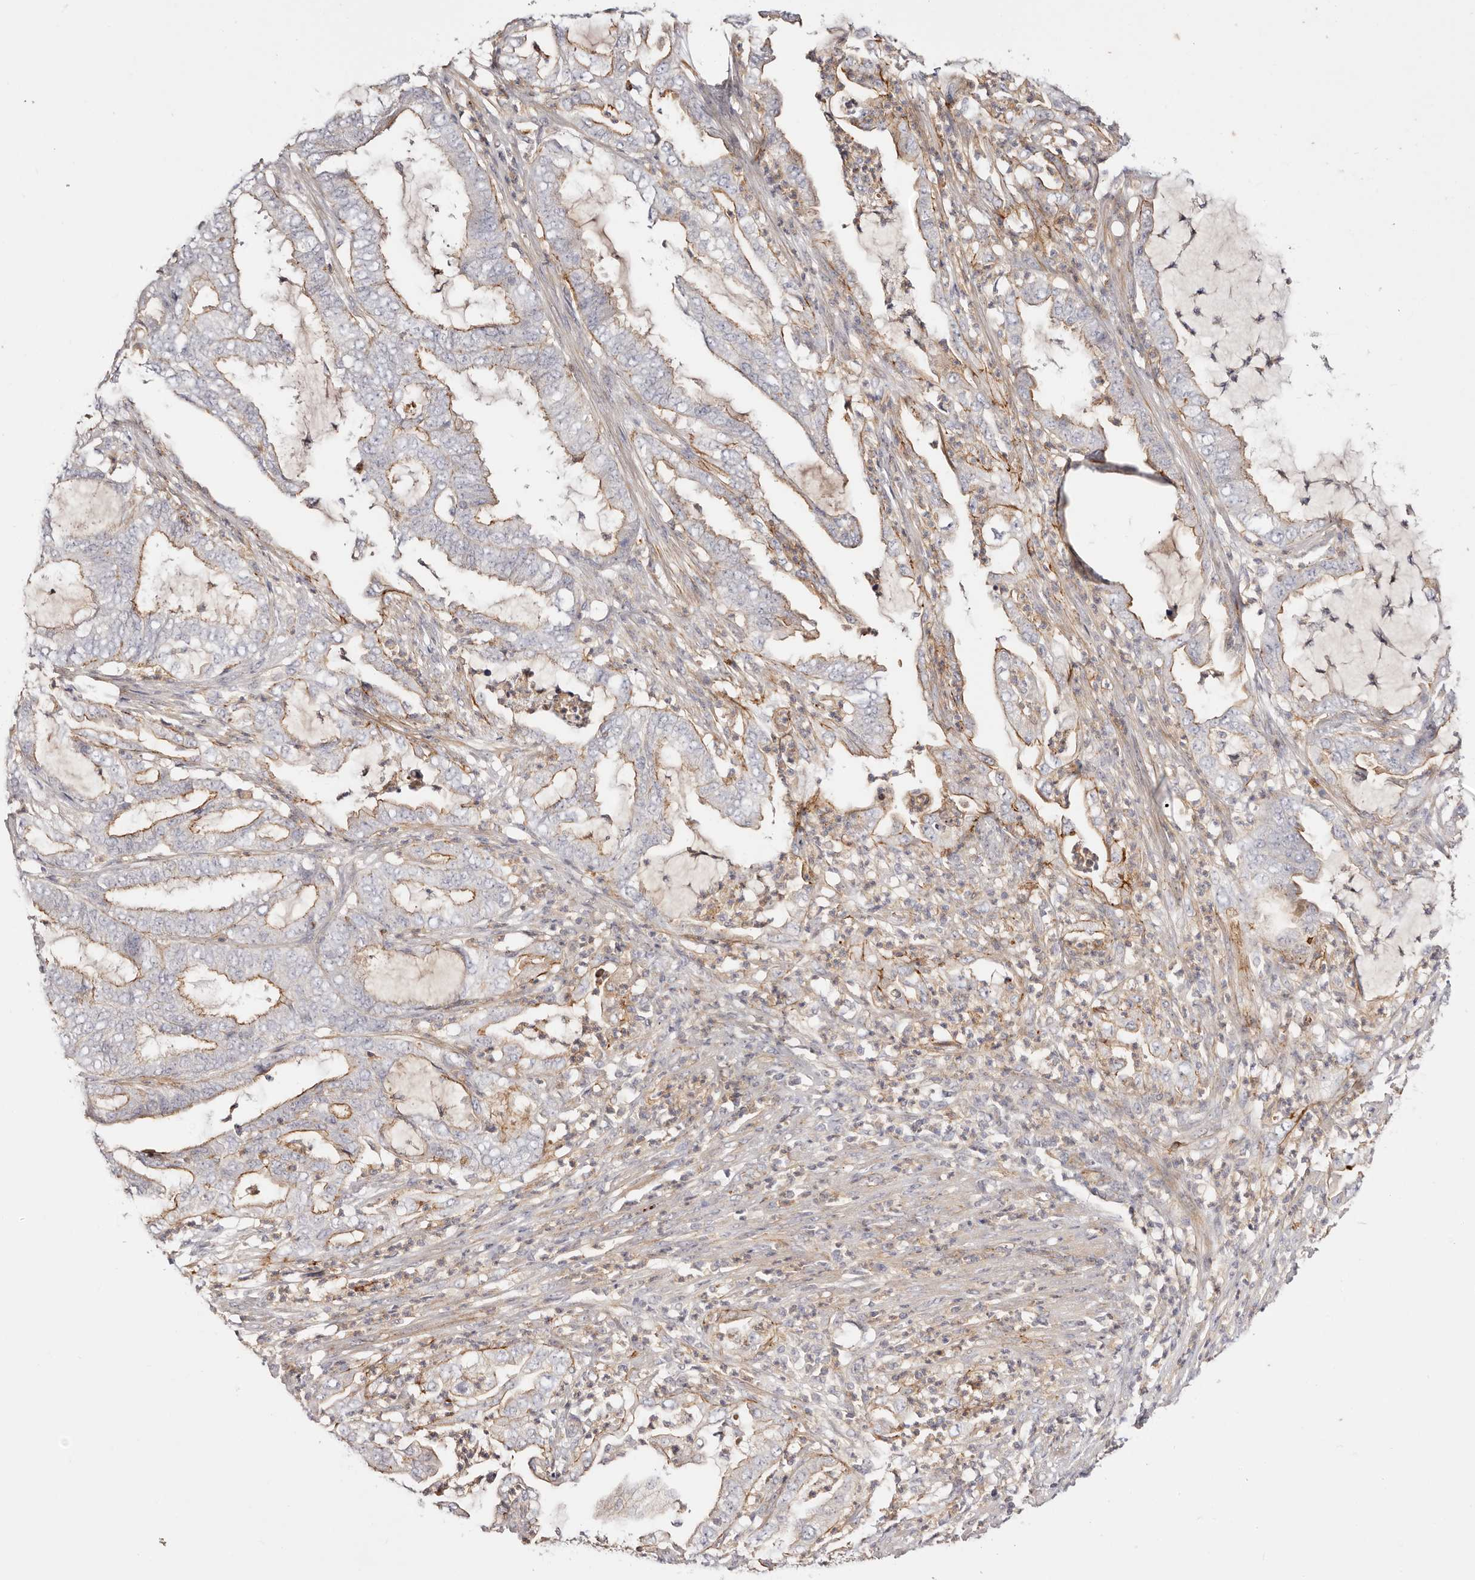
{"staining": {"intensity": "moderate", "quantity": "25%-75%", "location": "cytoplasmic/membranous"}, "tissue": "endometrial cancer", "cell_type": "Tumor cells", "image_type": "cancer", "snomed": [{"axis": "morphology", "description": "Adenocarcinoma, NOS"}, {"axis": "topography", "description": "Endometrium"}], "caption": "An image showing moderate cytoplasmic/membranous expression in approximately 25%-75% of tumor cells in endometrial cancer (adenocarcinoma), as visualized by brown immunohistochemical staining.", "gene": "SLC35B2", "patient": {"sex": "female", "age": 51}}